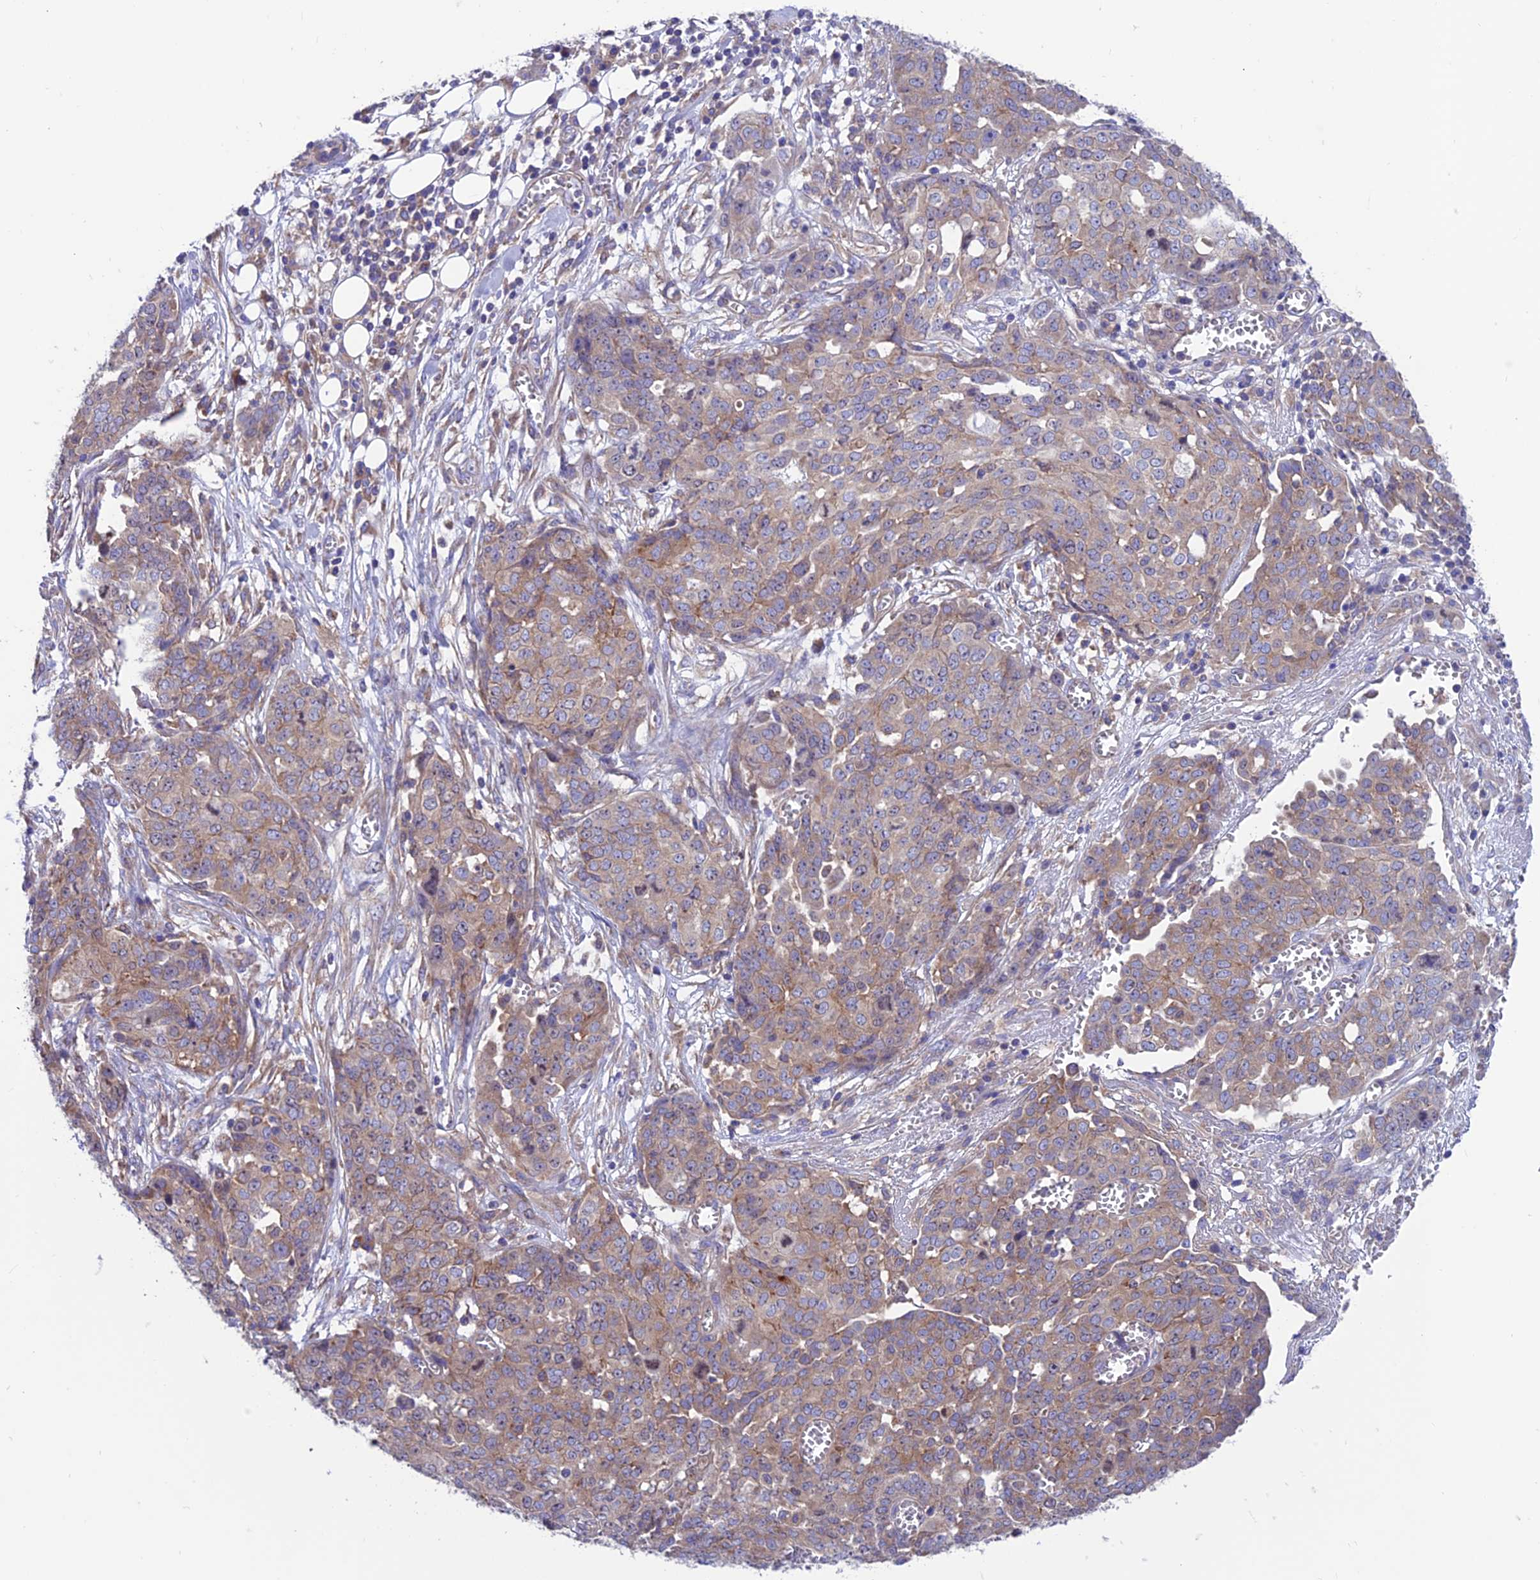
{"staining": {"intensity": "moderate", "quantity": ">75%", "location": "cytoplasmic/membranous"}, "tissue": "ovarian cancer", "cell_type": "Tumor cells", "image_type": "cancer", "snomed": [{"axis": "morphology", "description": "Cystadenocarcinoma, serous, NOS"}, {"axis": "topography", "description": "Soft tissue"}, {"axis": "topography", "description": "Ovary"}], "caption": "Ovarian cancer stained with a brown dye exhibits moderate cytoplasmic/membranous positive expression in about >75% of tumor cells.", "gene": "VPS16", "patient": {"sex": "female", "age": 57}}